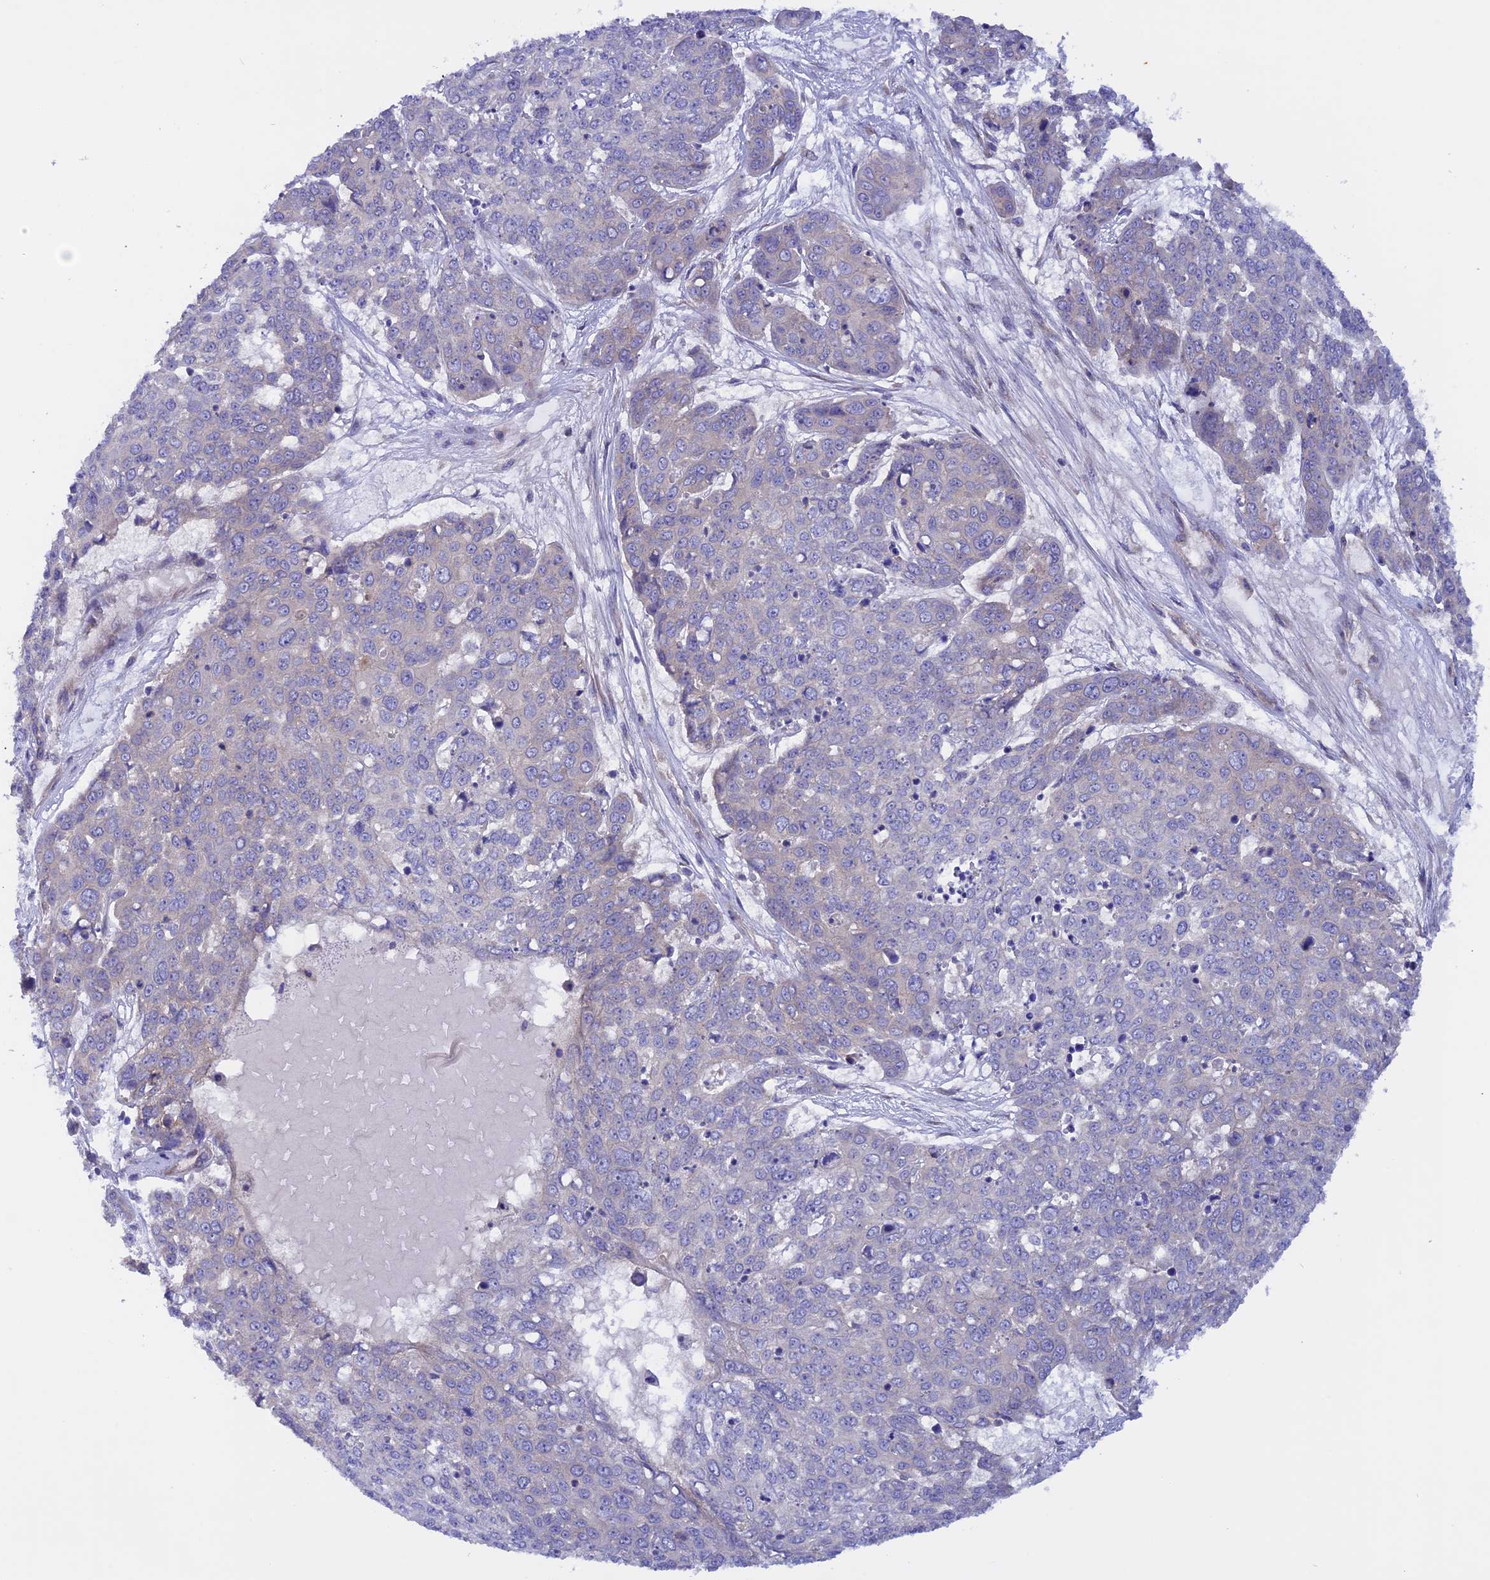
{"staining": {"intensity": "negative", "quantity": "none", "location": "none"}, "tissue": "skin cancer", "cell_type": "Tumor cells", "image_type": "cancer", "snomed": [{"axis": "morphology", "description": "Squamous cell carcinoma, NOS"}, {"axis": "topography", "description": "Skin"}], "caption": "A micrograph of human skin cancer (squamous cell carcinoma) is negative for staining in tumor cells. Nuclei are stained in blue.", "gene": "HYCC1", "patient": {"sex": "male", "age": 71}}